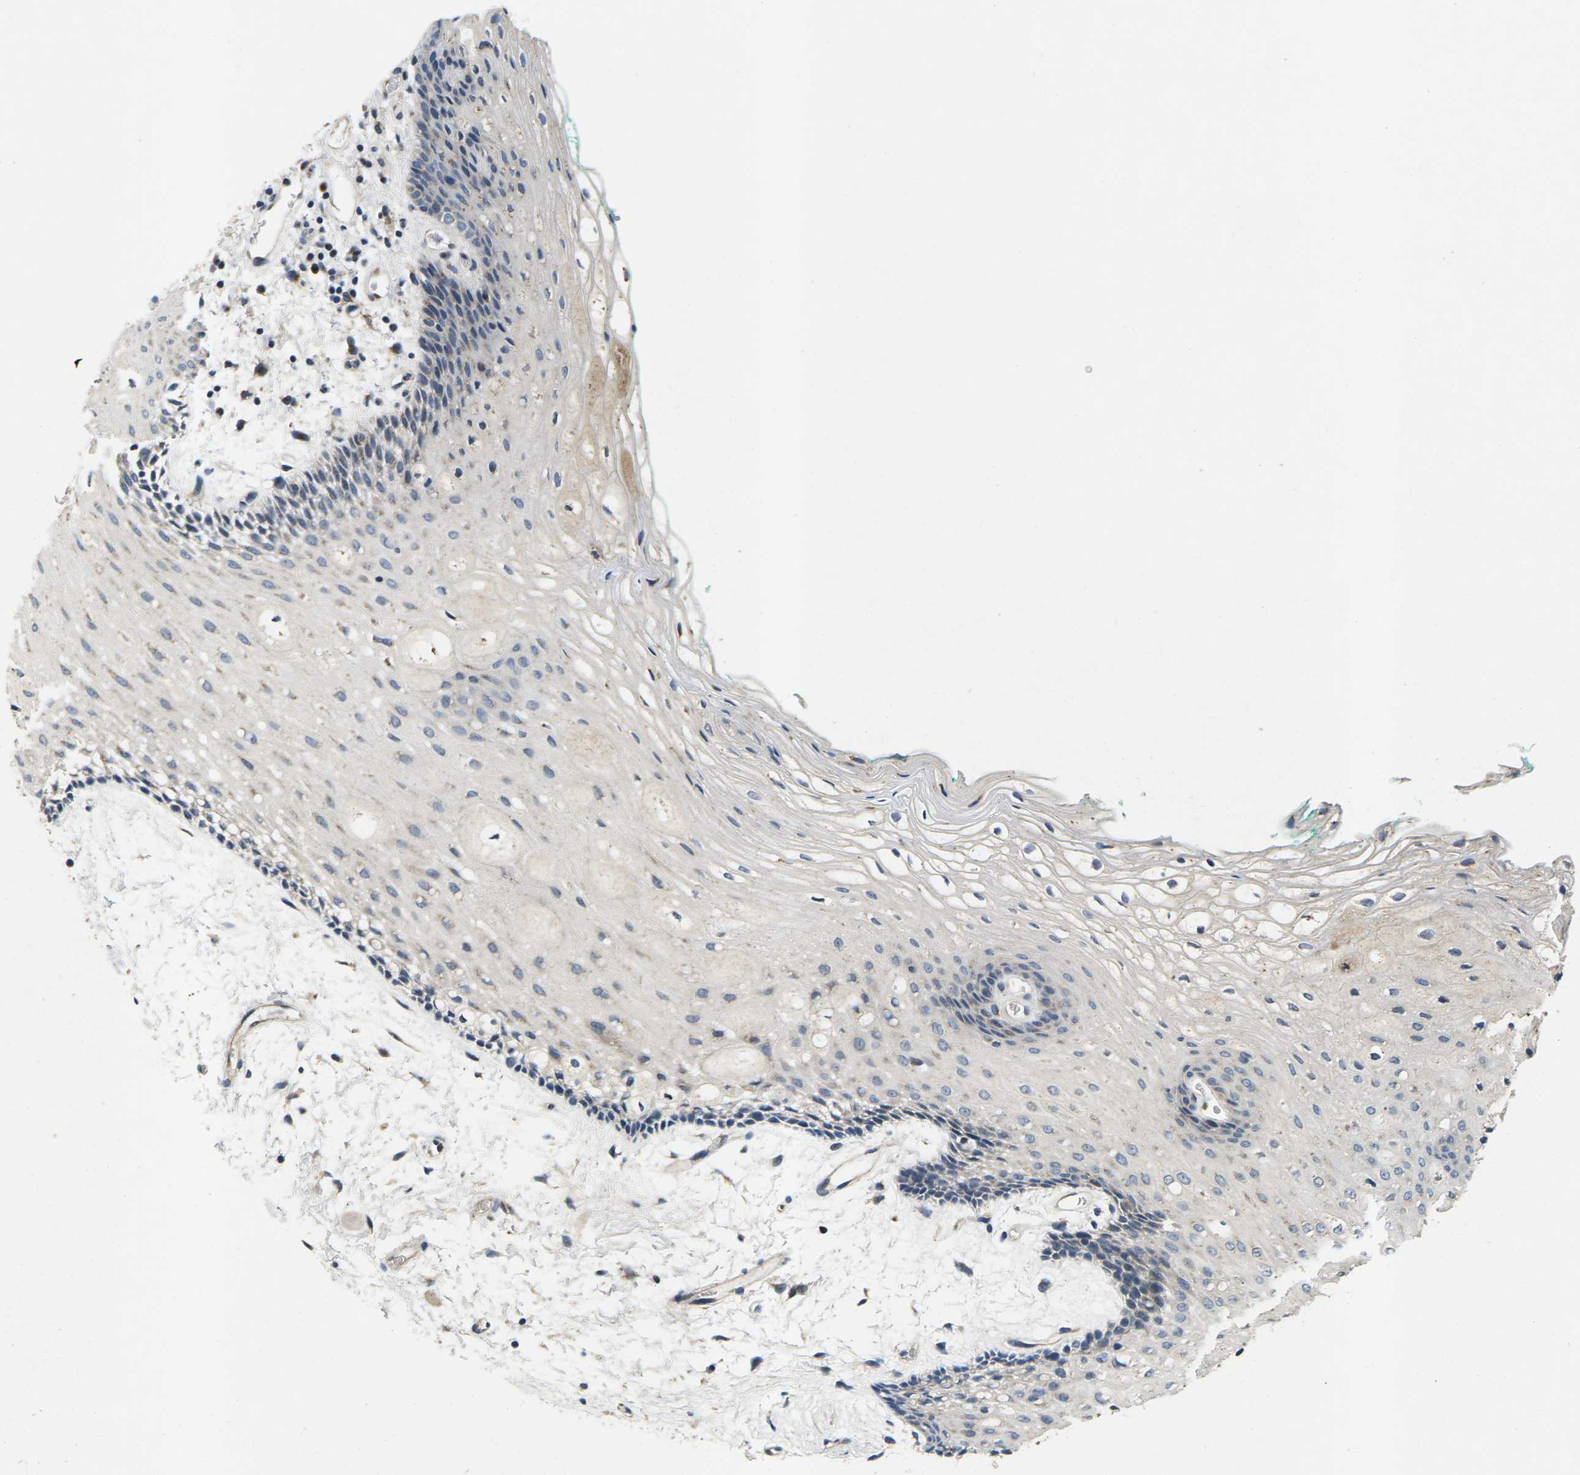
{"staining": {"intensity": "weak", "quantity": "<25%", "location": "cytoplasmic/membranous"}, "tissue": "oral mucosa", "cell_type": "Squamous epithelial cells", "image_type": "normal", "snomed": [{"axis": "morphology", "description": "Normal tissue, NOS"}, {"axis": "topography", "description": "Skeletal muscle"}, {"axis": "topography", "description": "Oral tissue"}, {"axis": "topography", "description": "Peripheral nerve tissue"}], "caption": "DAB (3,3'-diaminobenzidine) immunohistochemical staining of normal human oral mucosa exhibits no significant positivity in squamous epithelial cells. (DAB (3,3'-diaminobenzidine) IHC, high magnification).", "gene": "ERGIC3", "patient": {"sex": "female", "age": 84}}